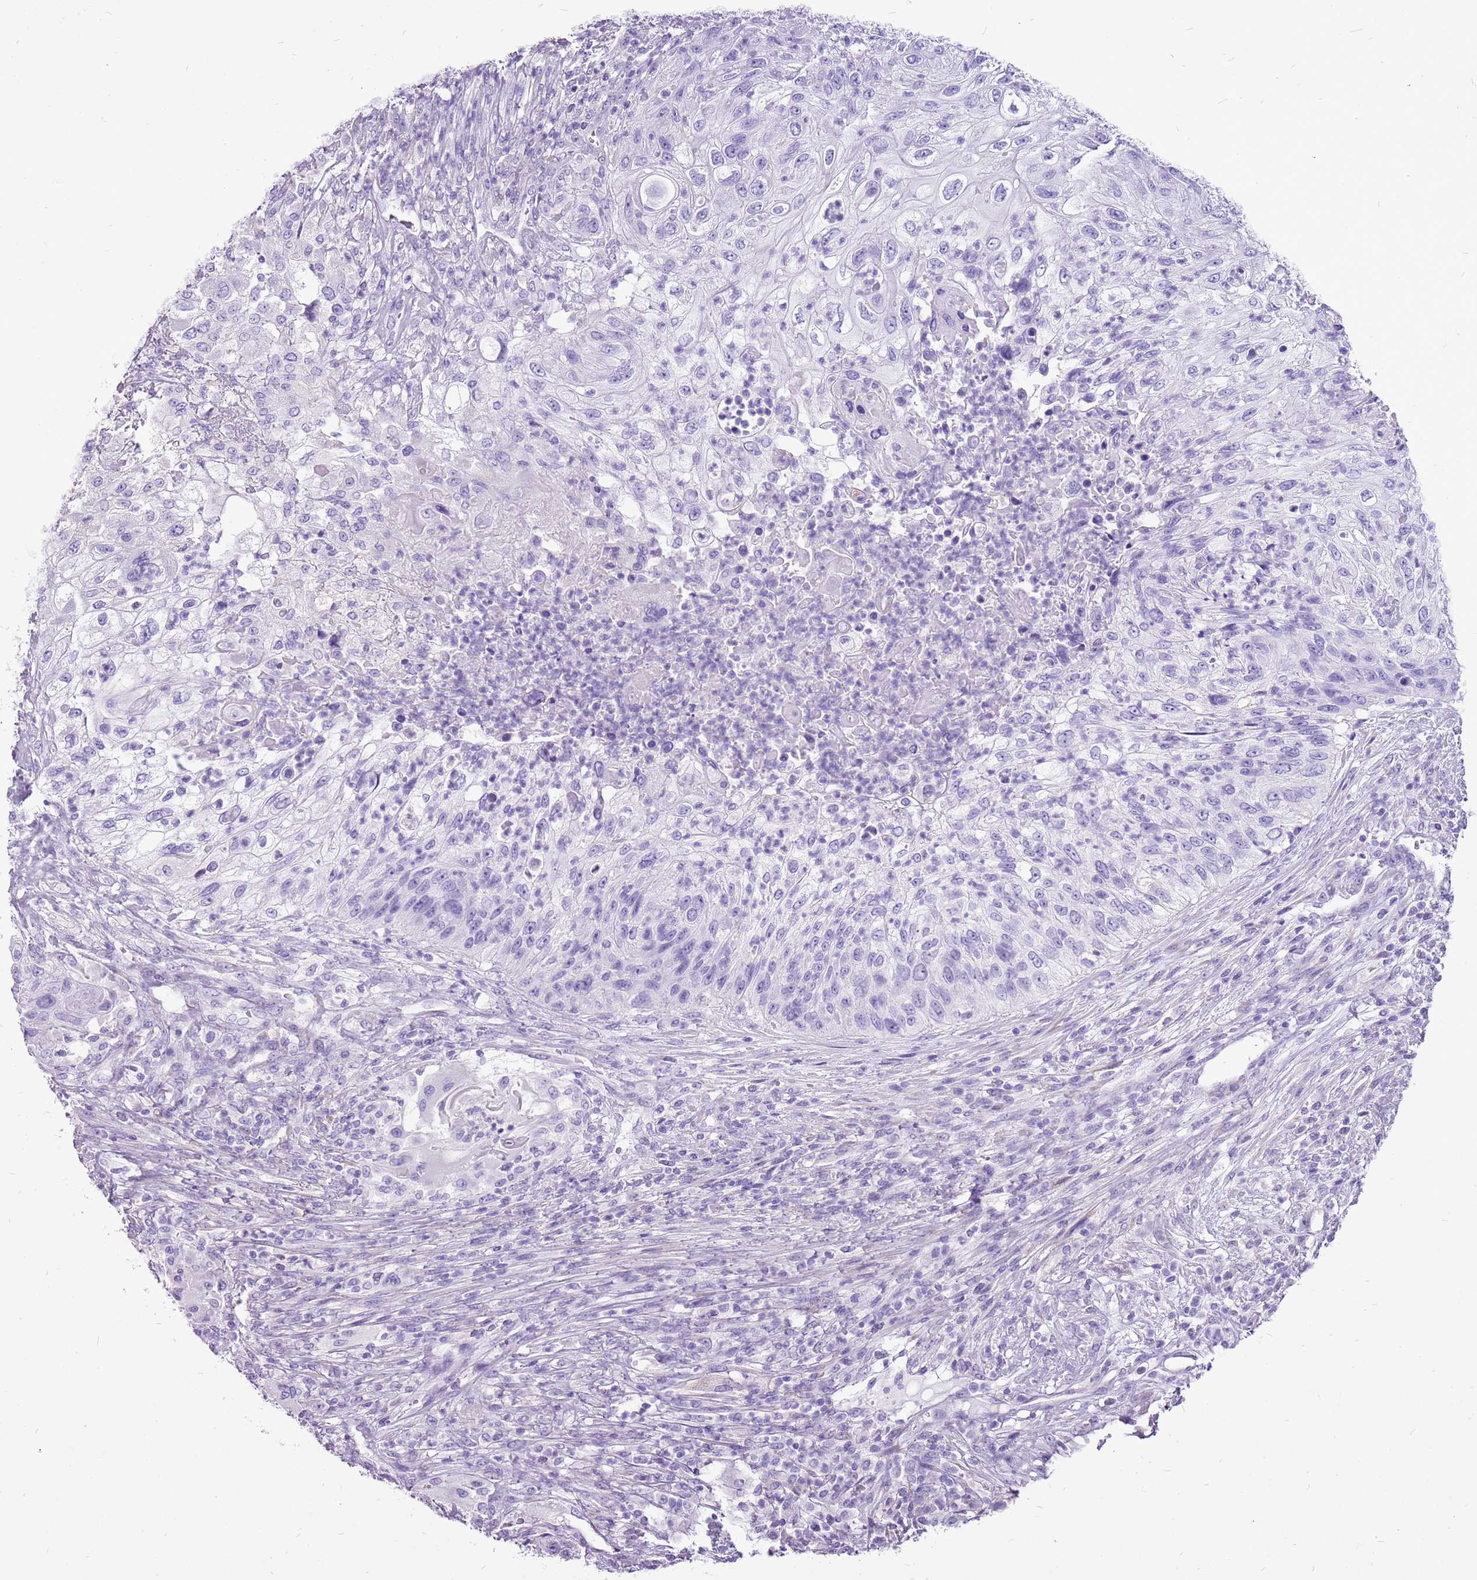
{"staining": {"intensity": "negative", "quantity": "none", "location": "none"}, "tissue": "urothelial cancer", "cell_type": "Tumor cells", "image_type": "cancer", "snomed": [{"axis": "morphology", "description": "Urothelial carcinoma, High grade"}, {"axis": "topography", "description": "Urinary bladder"}], "caption": "The photomicrograph exhibits no significant staining in tumor cells of urothelial cancer.", "gene": "ACSS3", "patient": {"sex": "female", "age": 60}}